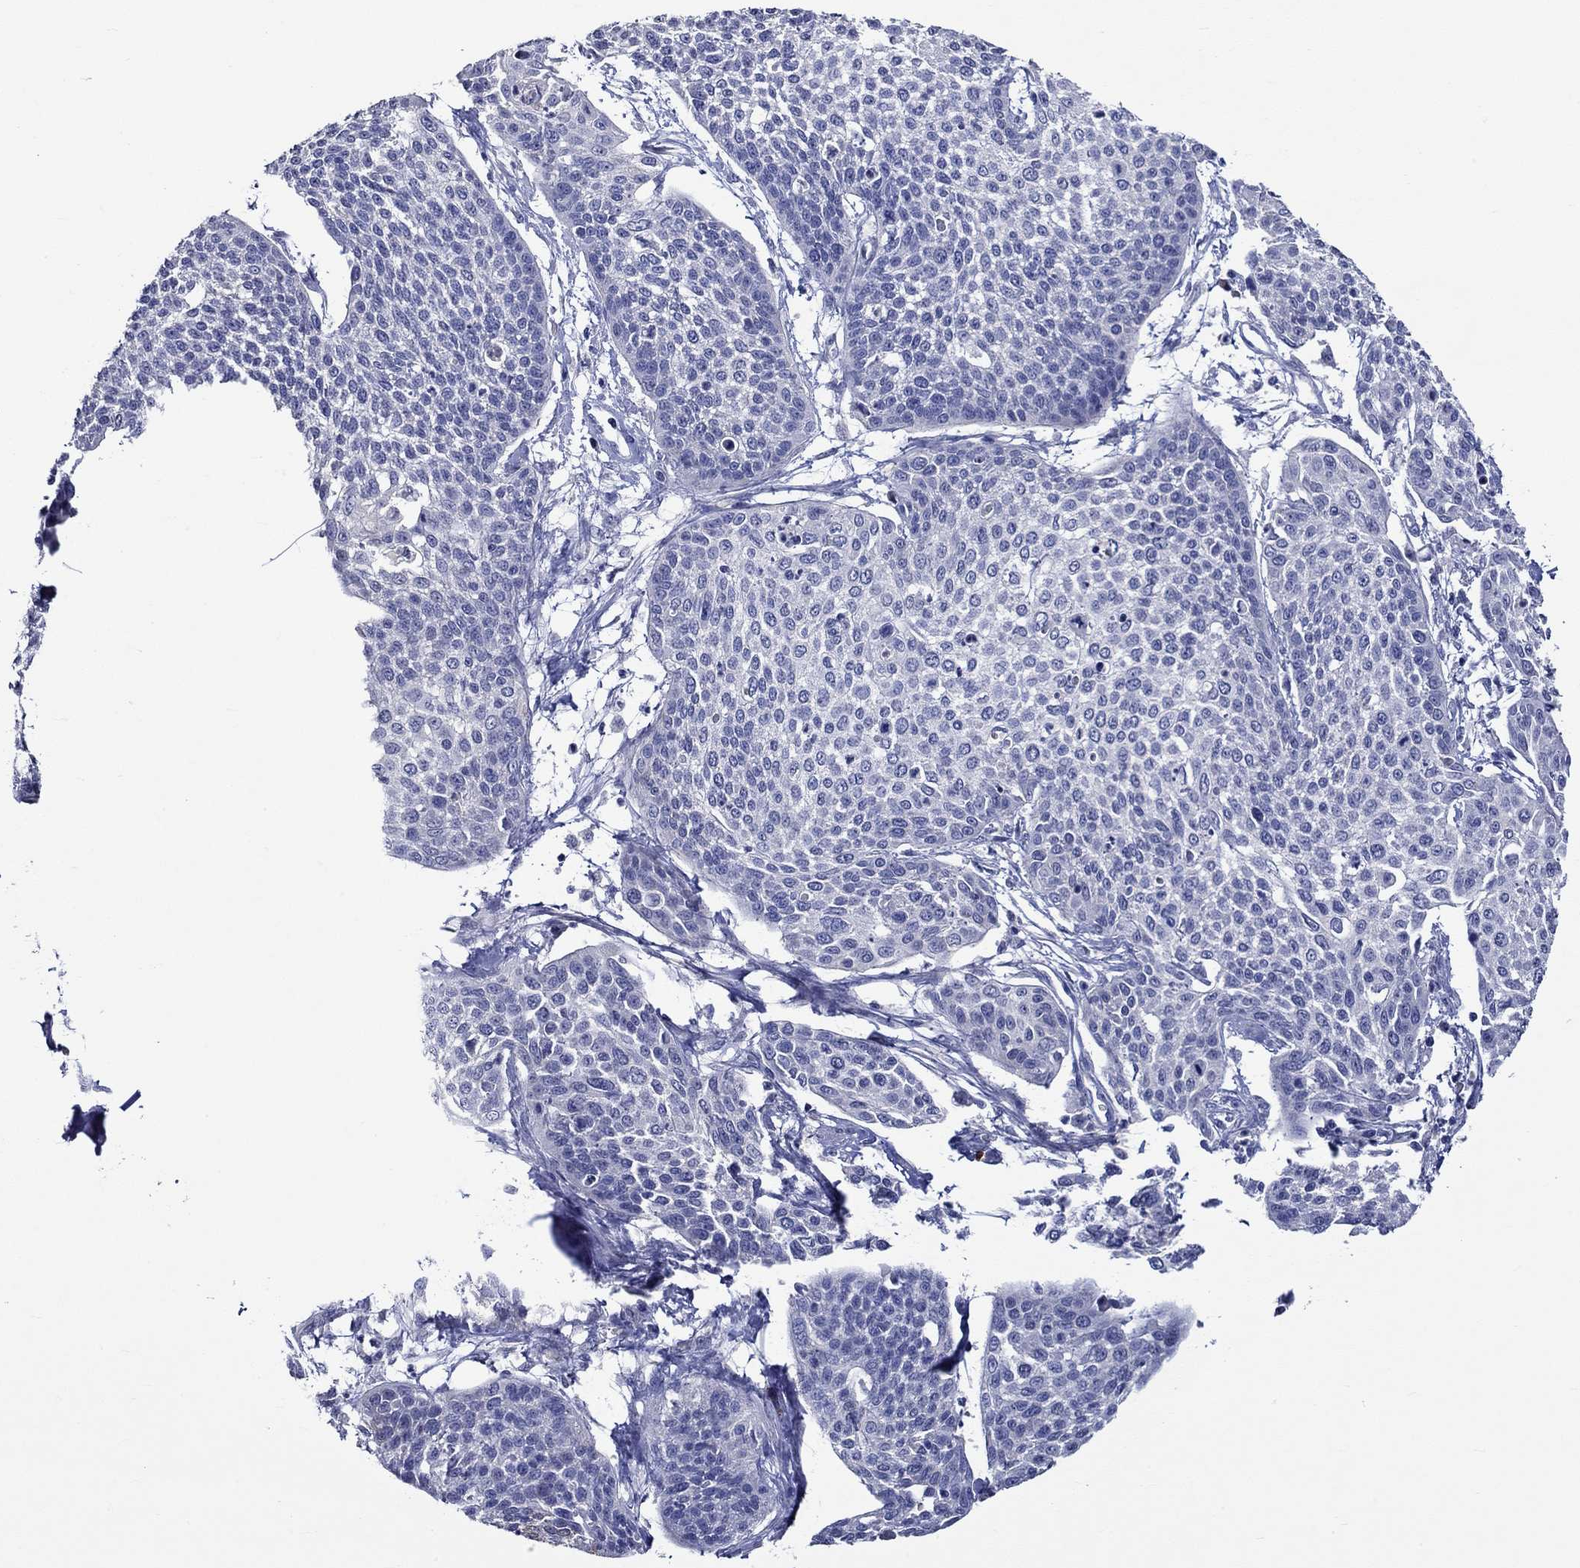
{"staining": {"intensity": "negative", "quantity": "none", "location": "none"}, "tissue": "cervical cancer", "cell_type": "Tumor cells", "image_type": "cancer", "snomed": [{"axis": "morphology", "description": "Squamous cell carcinoma, NOS"}, {"axis": "topography", "description": "Cervix"}], "caption": "This is an IHC histopathology image of cervical squamous cell carcinoma. There is no positivity in tumor cells.", "gene": "CRYAB", "patient": {"sex": "female", "age": 34}}